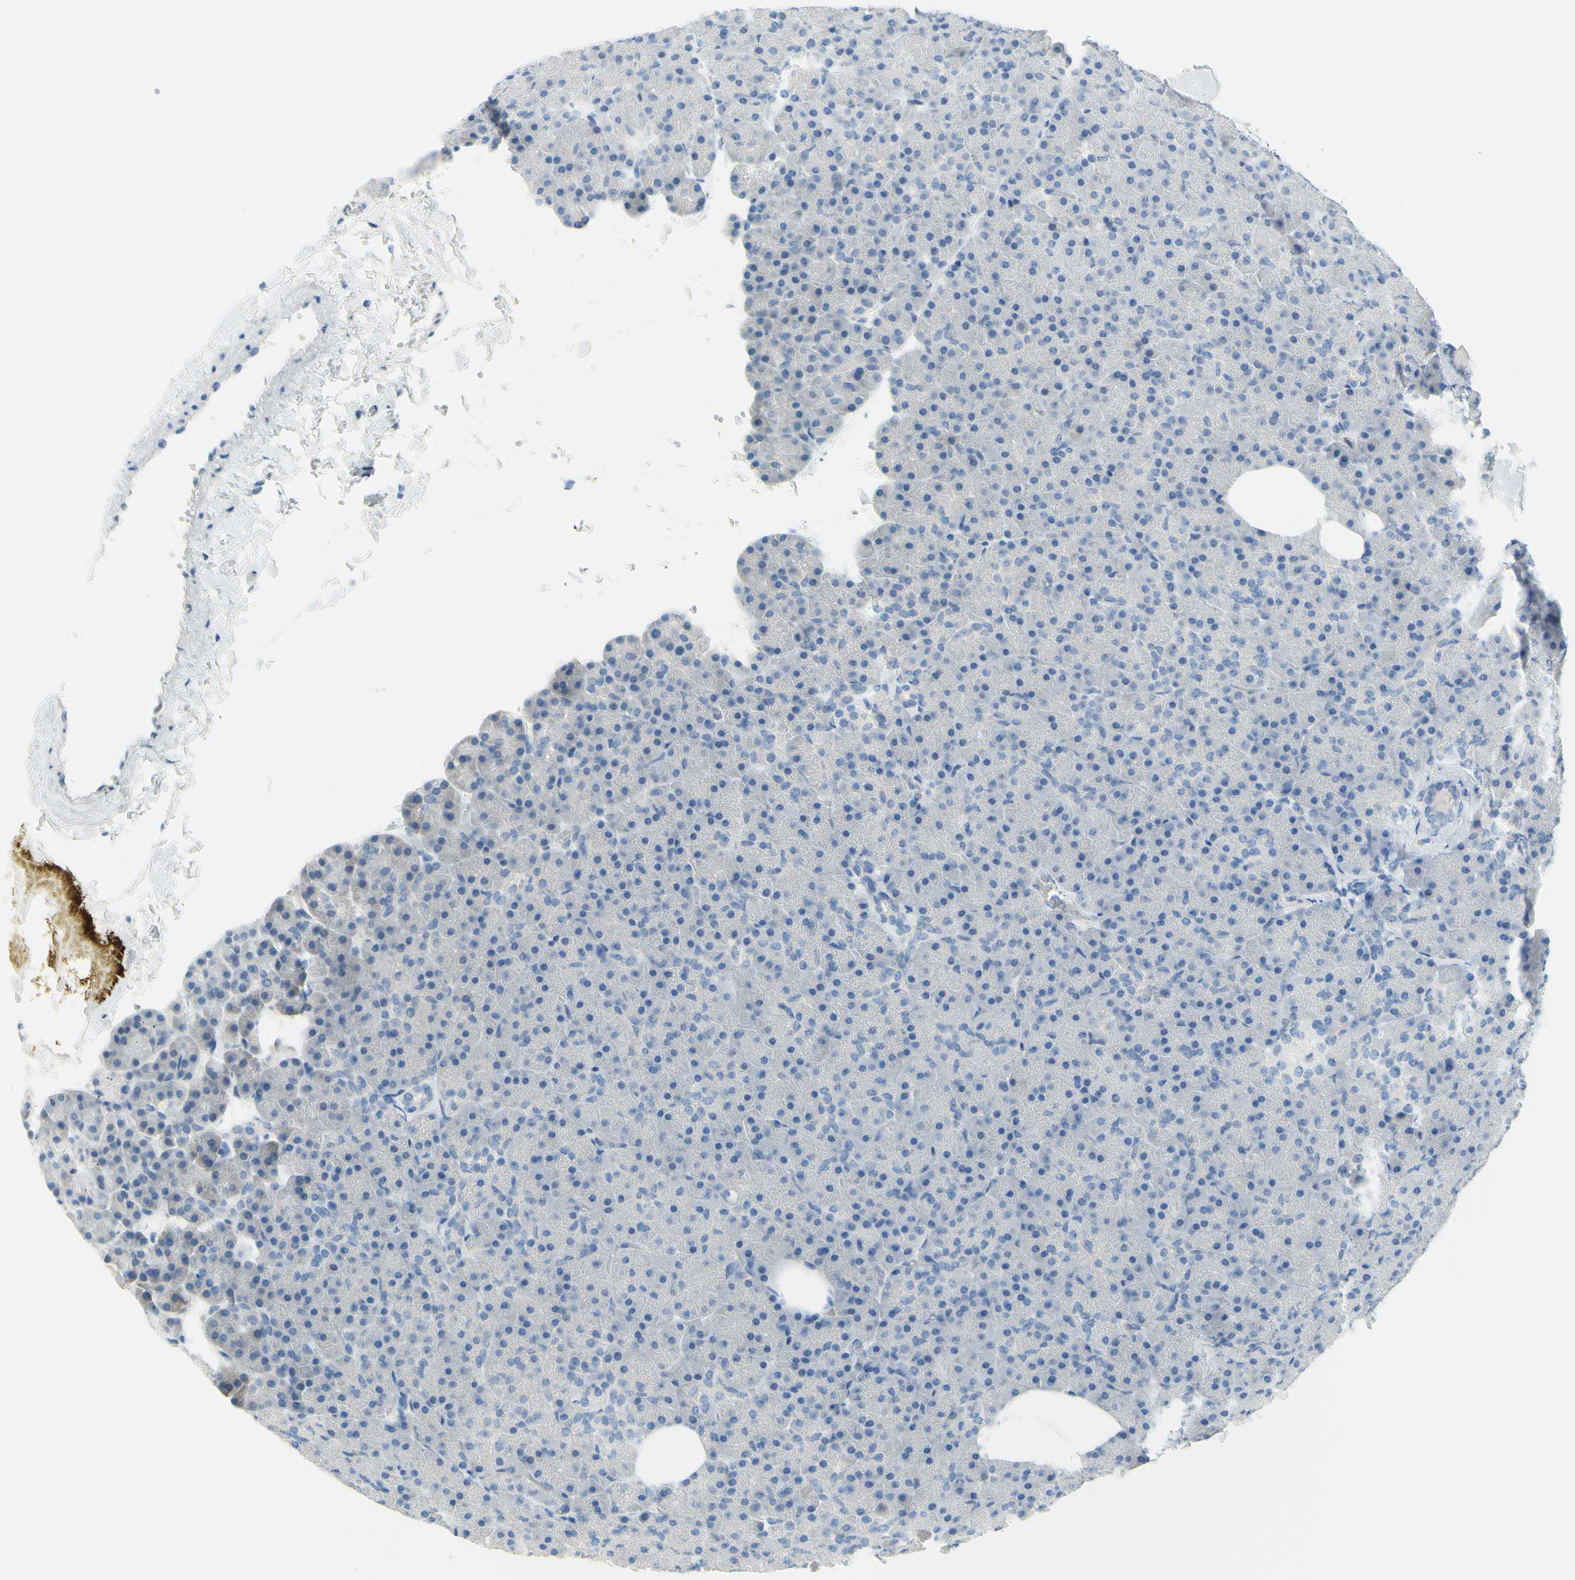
{"staining": {"intensity": "negative", "quantity": "none", "location": "none"}, "tissue": "pancreas", "cell_type": "Exocrine glandular cells", "image_type": "normal", "snomed": [{"axis": "morphology", "description": "Normal tissue, NOS"}, {"axis": "topography", "description": "Pancreas"}], "caption": "This is an IHC histopathology image of benign pancreas. There is no expression in exocrine glandular cells.", "gene": "SLC1A2", "patient": {"sex": "female", "age": 35}}